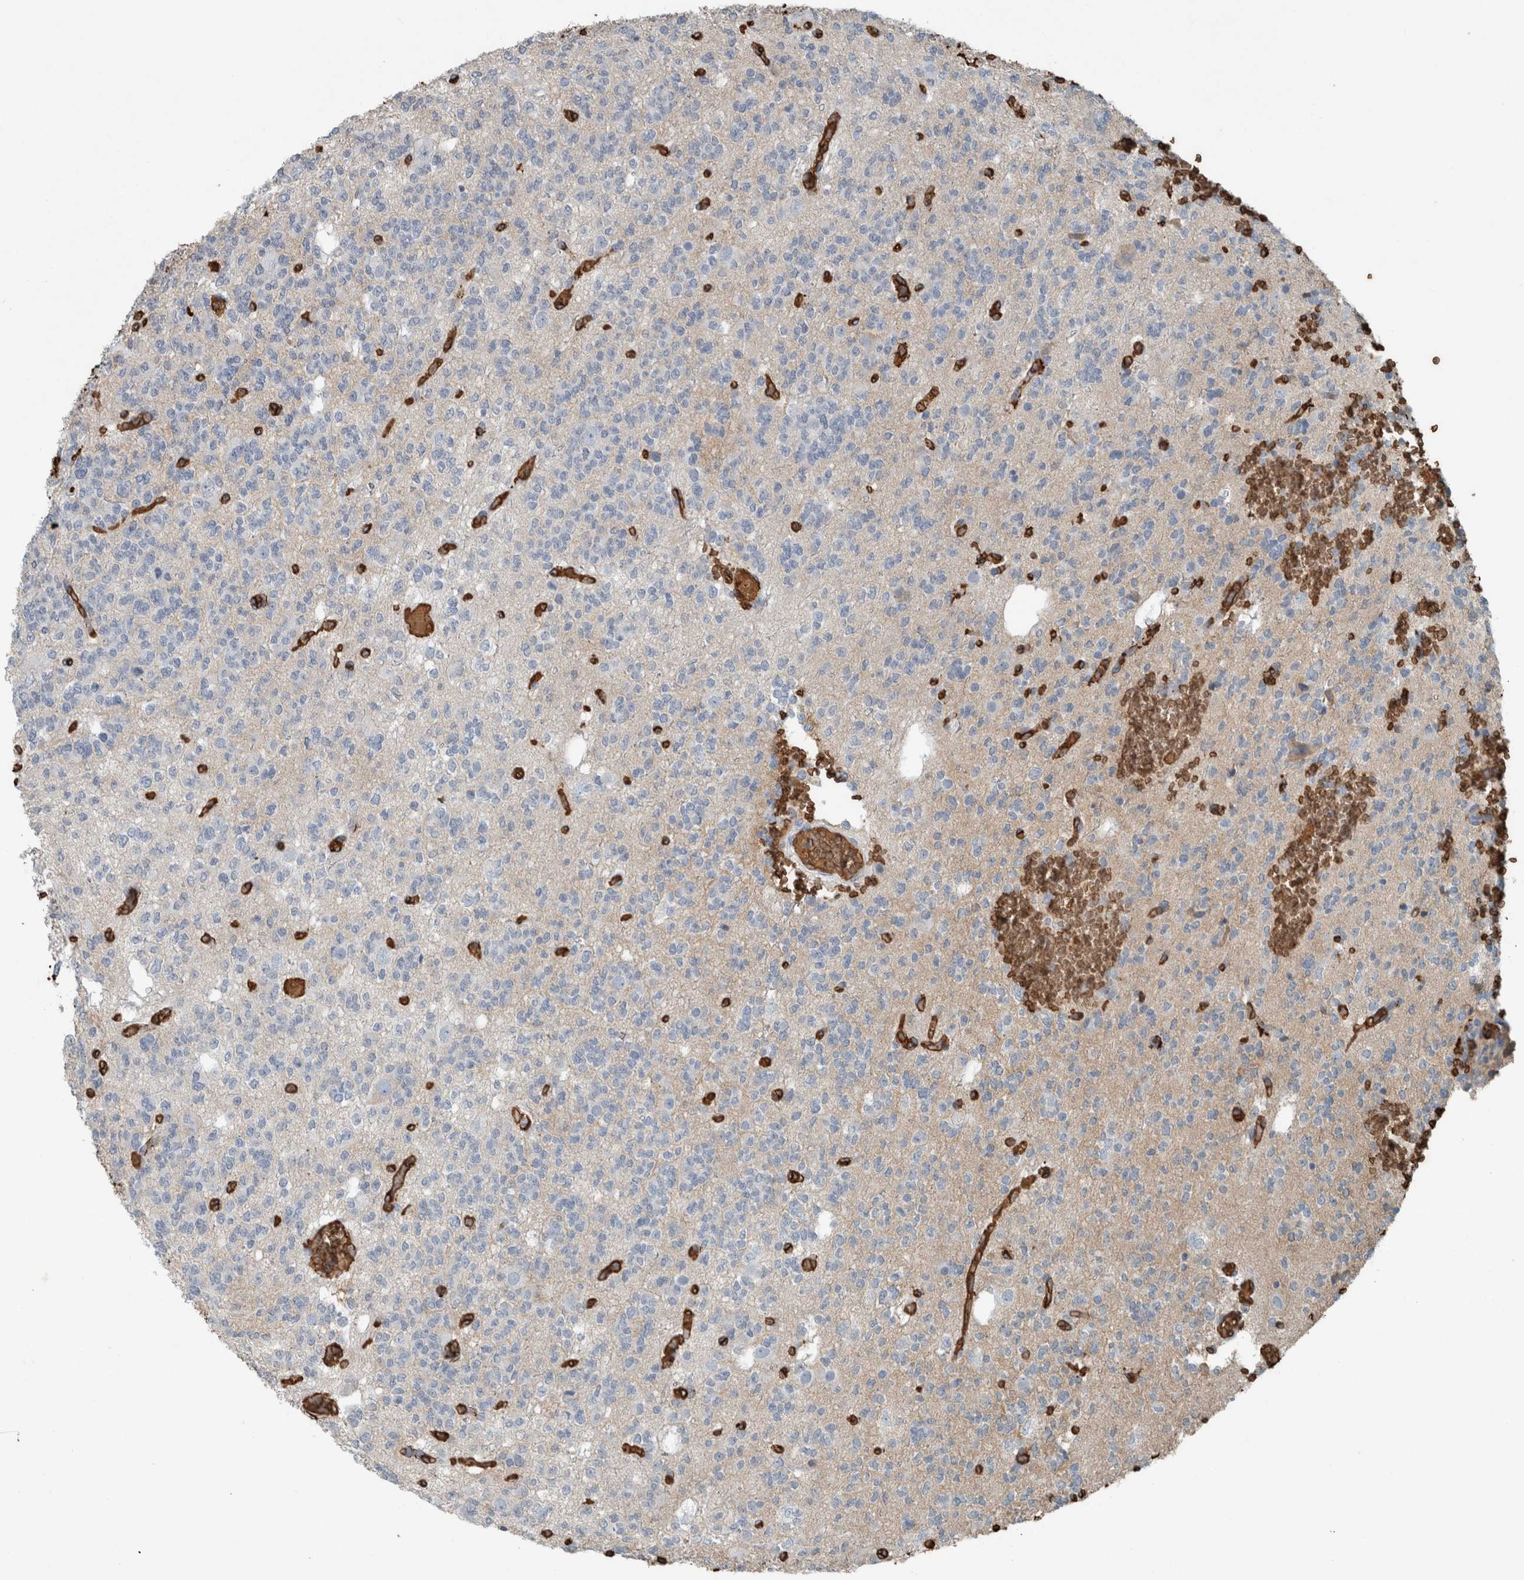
{"staining": {"intensity": "negative", "quantity": "none", "location": "none"}, "tissue": "glioma", "cell_type": "Tumor cells", "image_type": "cancer", "snomed": [{"axis": "morphology", "description": "Glioma, malignant, Low grade"}, {"axis": "topography", "description": "Brain"}], "caption": "DAB (3,3'-diaminobenzidine) immunohistochemical staining of human malignant low-grade glioma reveals no significant positivity in tumor cells. Nuclei are stained in blue.", "gene": "LBP", "patient": {"sex": "male", "age": 38}}